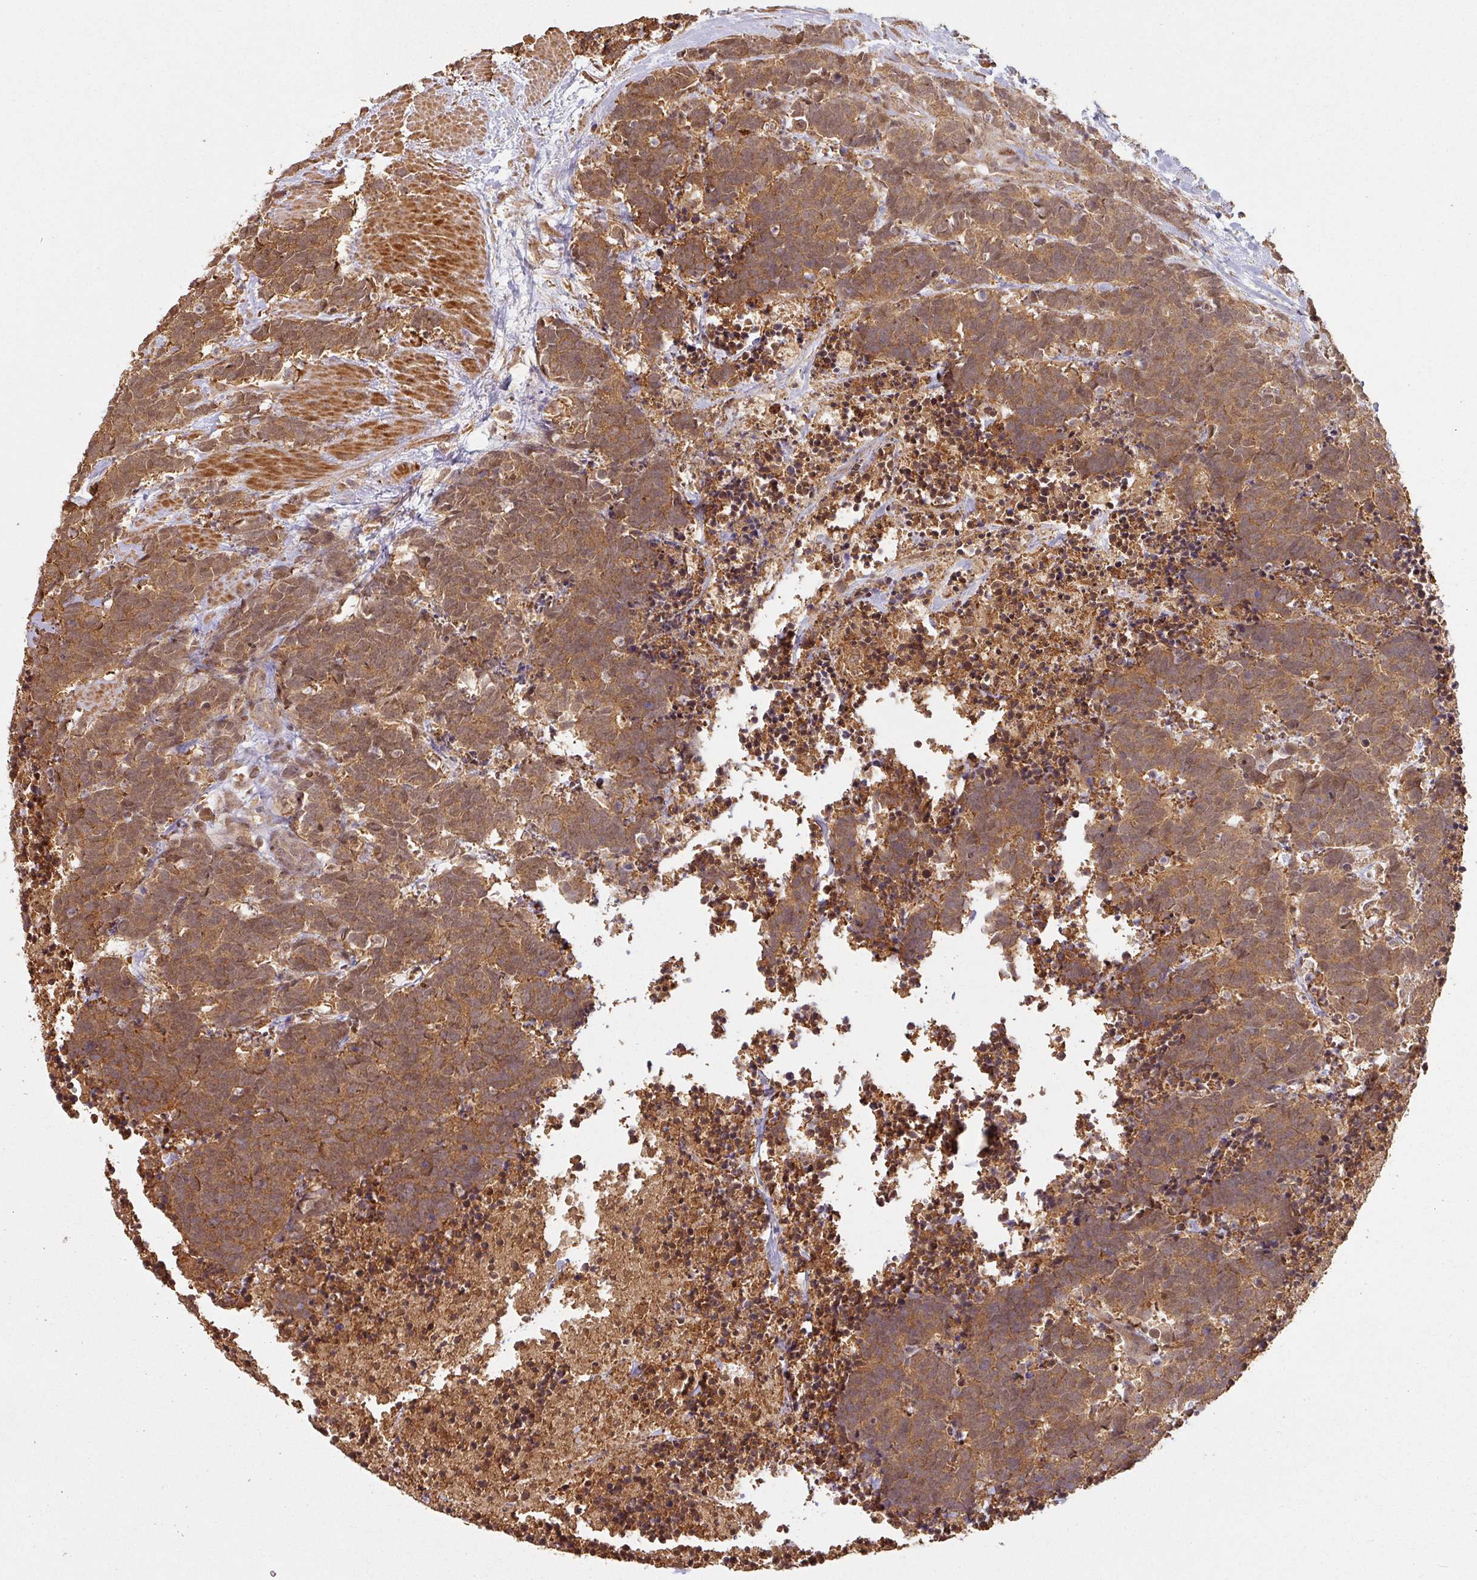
{"staining": {"intensity": "moderate", "quantity": ">75%", "location": "cytoplasmic/membranous,nuclear"}, "tissue": "carcinoid", "cell_type": "Tumor cells", "image_type": "cancer", "snomed": [{"axis": "morphology", "description": "Carcinoma, NOS"}, {"axis": "morphology", "description": "Carcinoid, malignant, NOS"}, {"axis": "topography", "description": "Prostate"}], "caption": "Protein analysis of carcinoma tissue shows moderate cytoplasmic/membranous and nuclear staining in about >75% of tumor cells.", "gene": "ZNF322", "patient": {"sex": "male", "age": 57}}